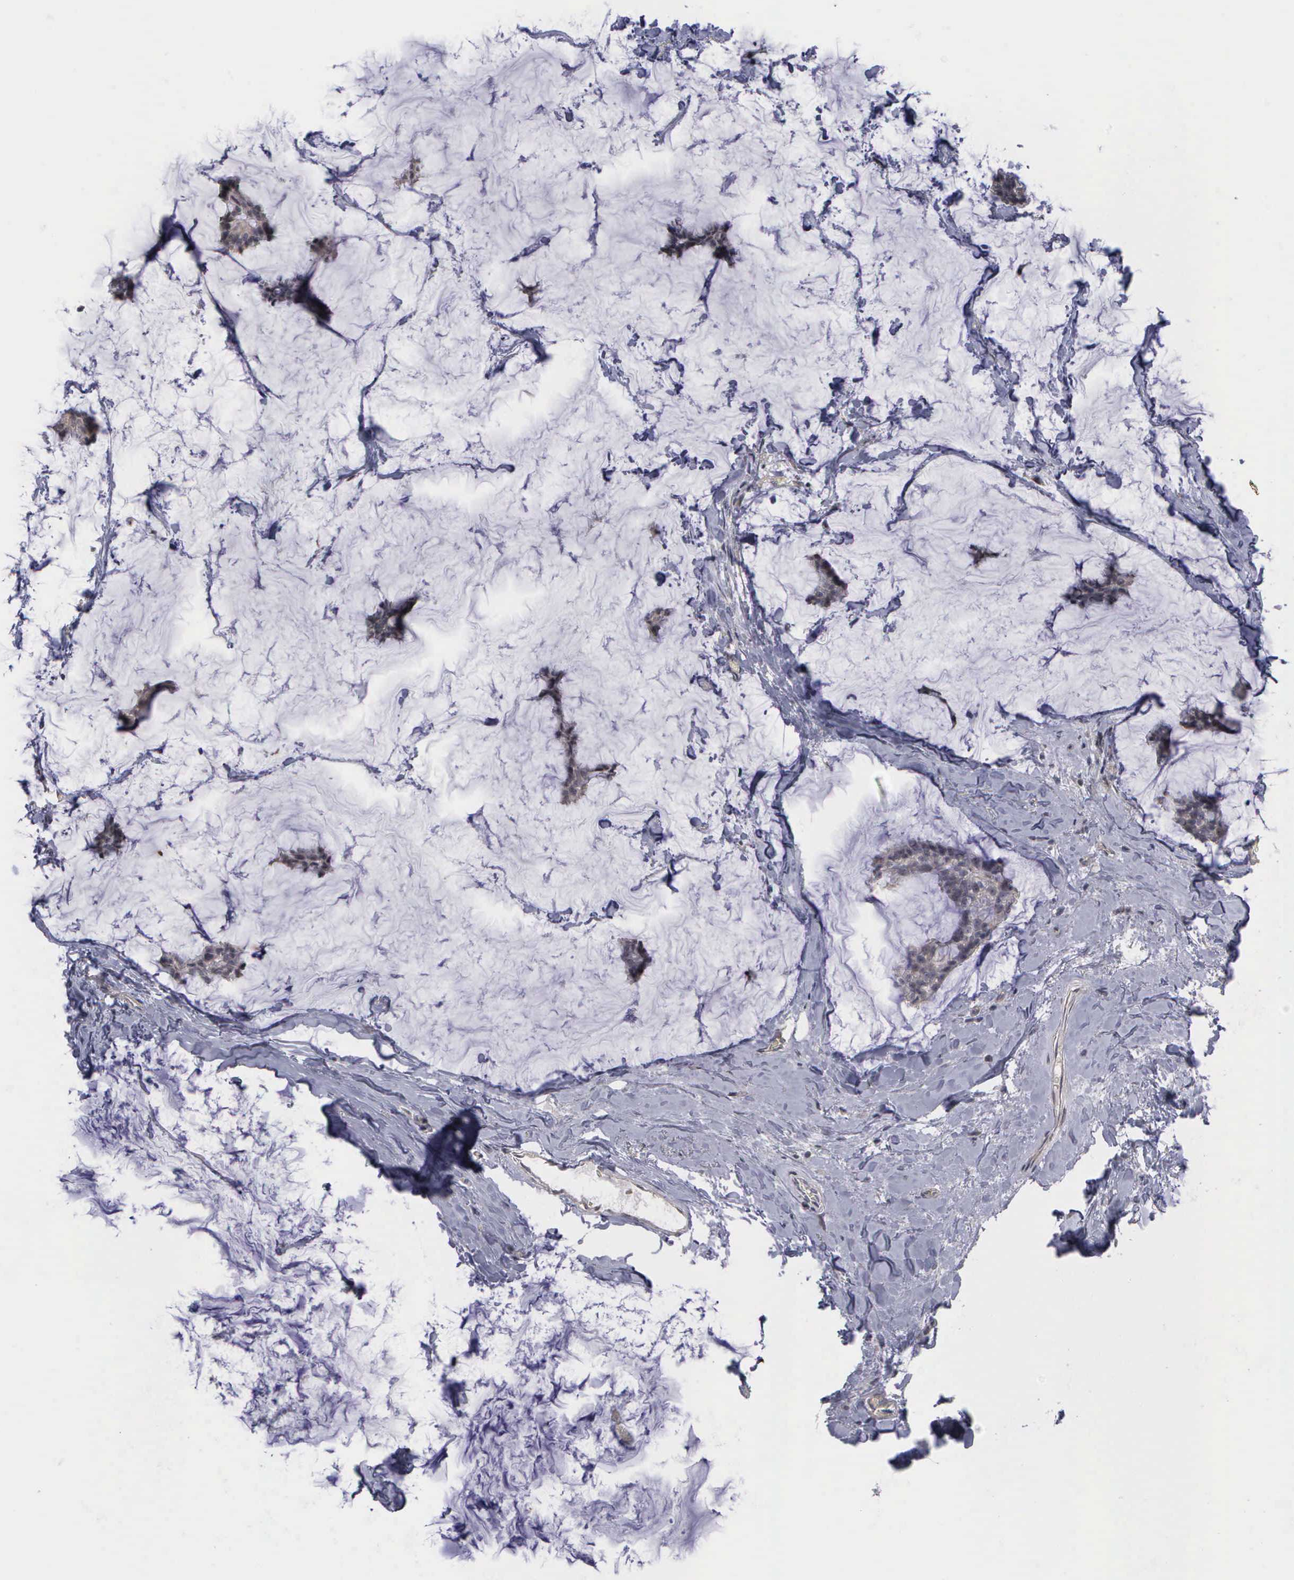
{"staining": {"intensity": "weak", "quantity": "25%-75%", "location": "nuclear"}, "tissue": "breast cancer", "cell_type": "Tumor cells", "image_type": "cancer", "snomed": [{"axis": "morphology", "description": "Duct carcinoma"}, {"axis": "topography", "description": "Breast"}], "caption": "There is low levels of weak nuclear positivity in tumor cells of breast cancer, as demonstrated by immunohistochemical staining (brown color).", "gene": "MMP9", "patient": {"sex": "female", "age": 93}}